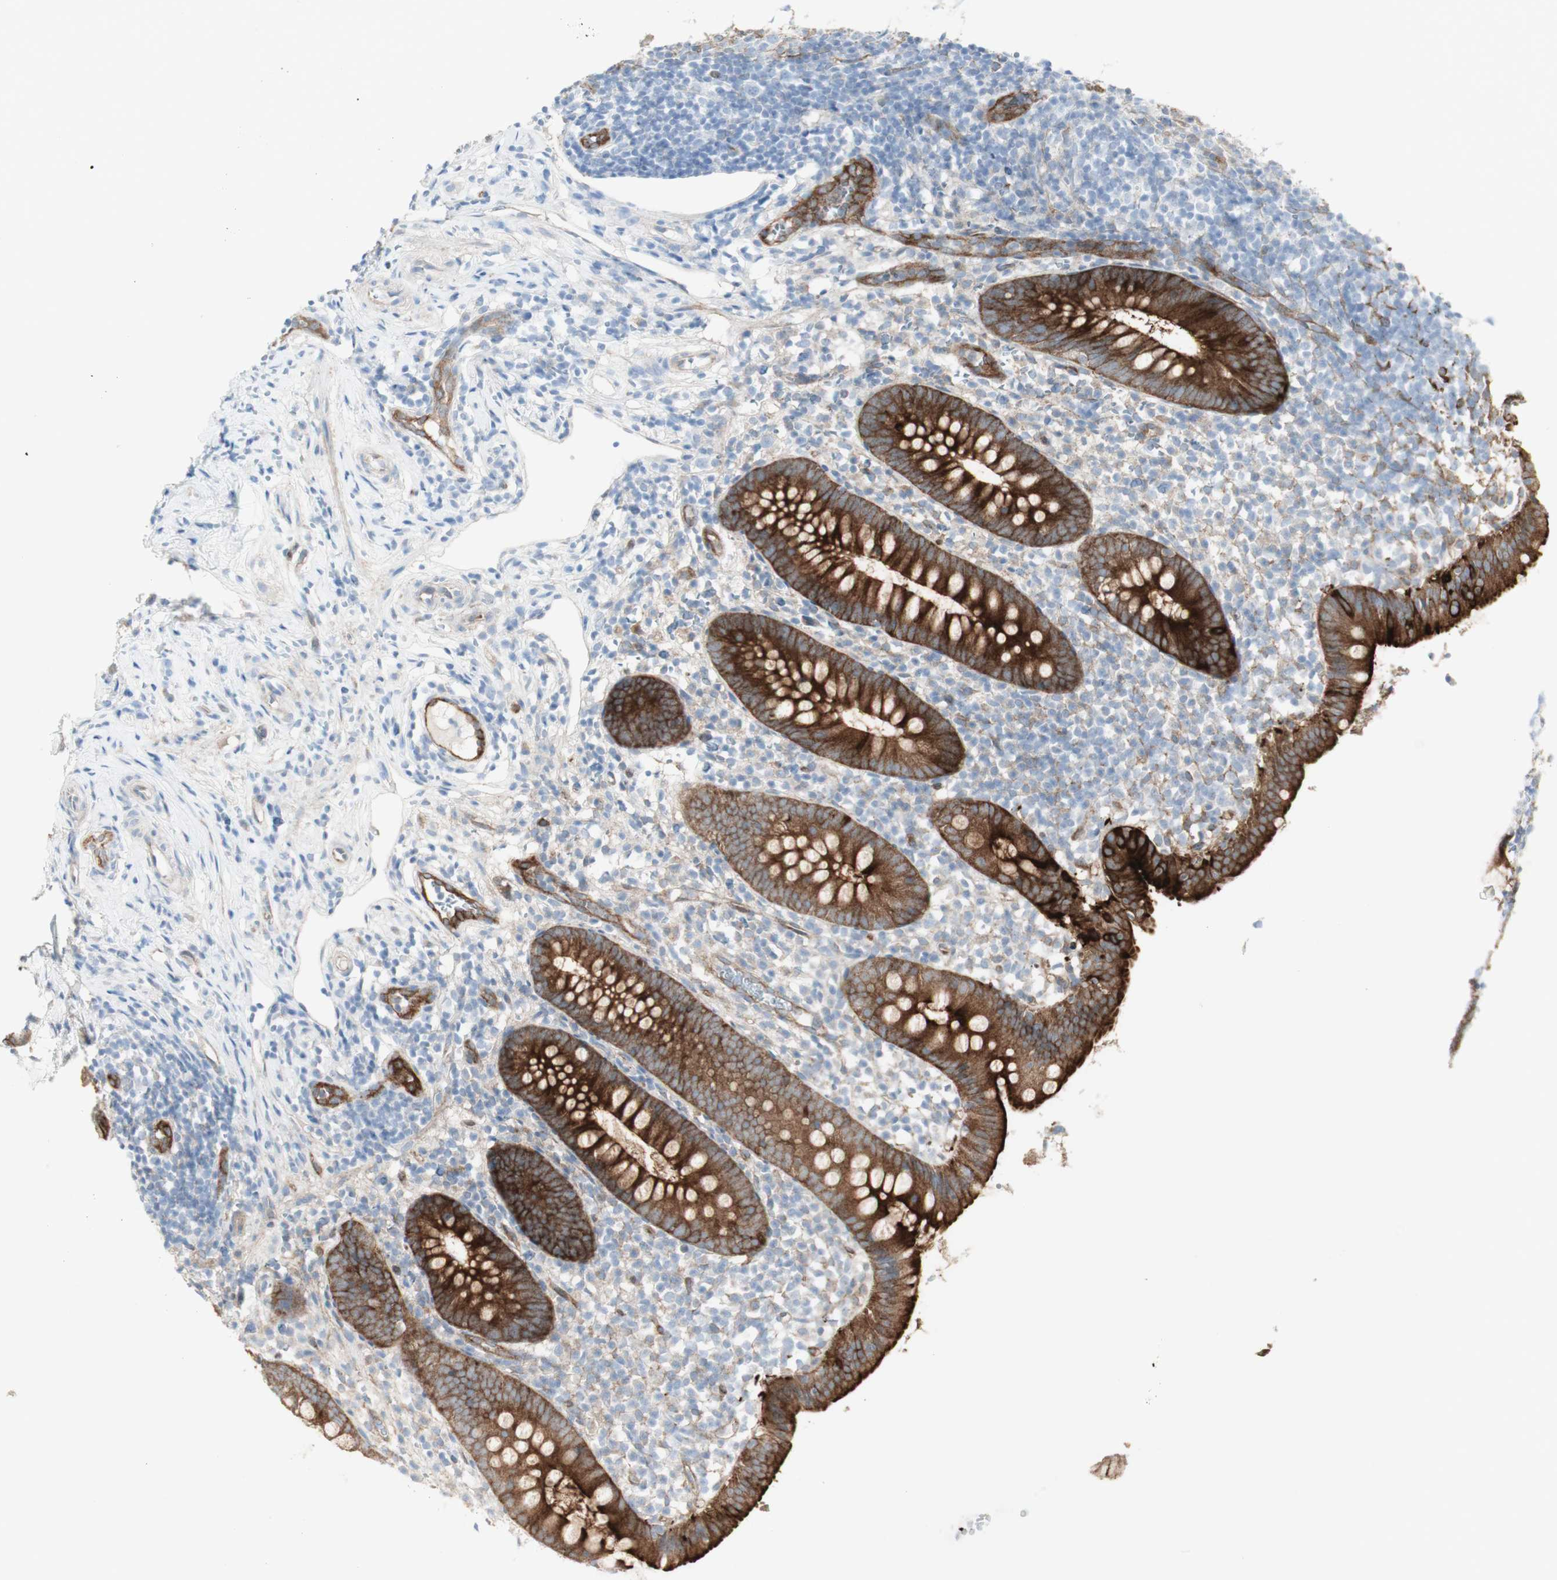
{"staining": {"intensity": "moderate", "quantity": ">75%", "location": "cytoplasmic/membranous"}, "tissue": "appendix", "cell_type": "Glandular cells", "image_type": "normal", "snomed": [{"axis": "morphology", "description": "Normal tissue, NOS"}, {"axis": "topography", "description": "Appendix"}], "caption": "Benign appendix was stained to show a protein in brown. There is medium levels of moderate cytoplasmic/membranous positivity in approximately >75% of glandular cells. (IHC, brightfield microscopy, high magnification).", "gene": "MYO6", "patient": {"sex": "female", "age": 20}}